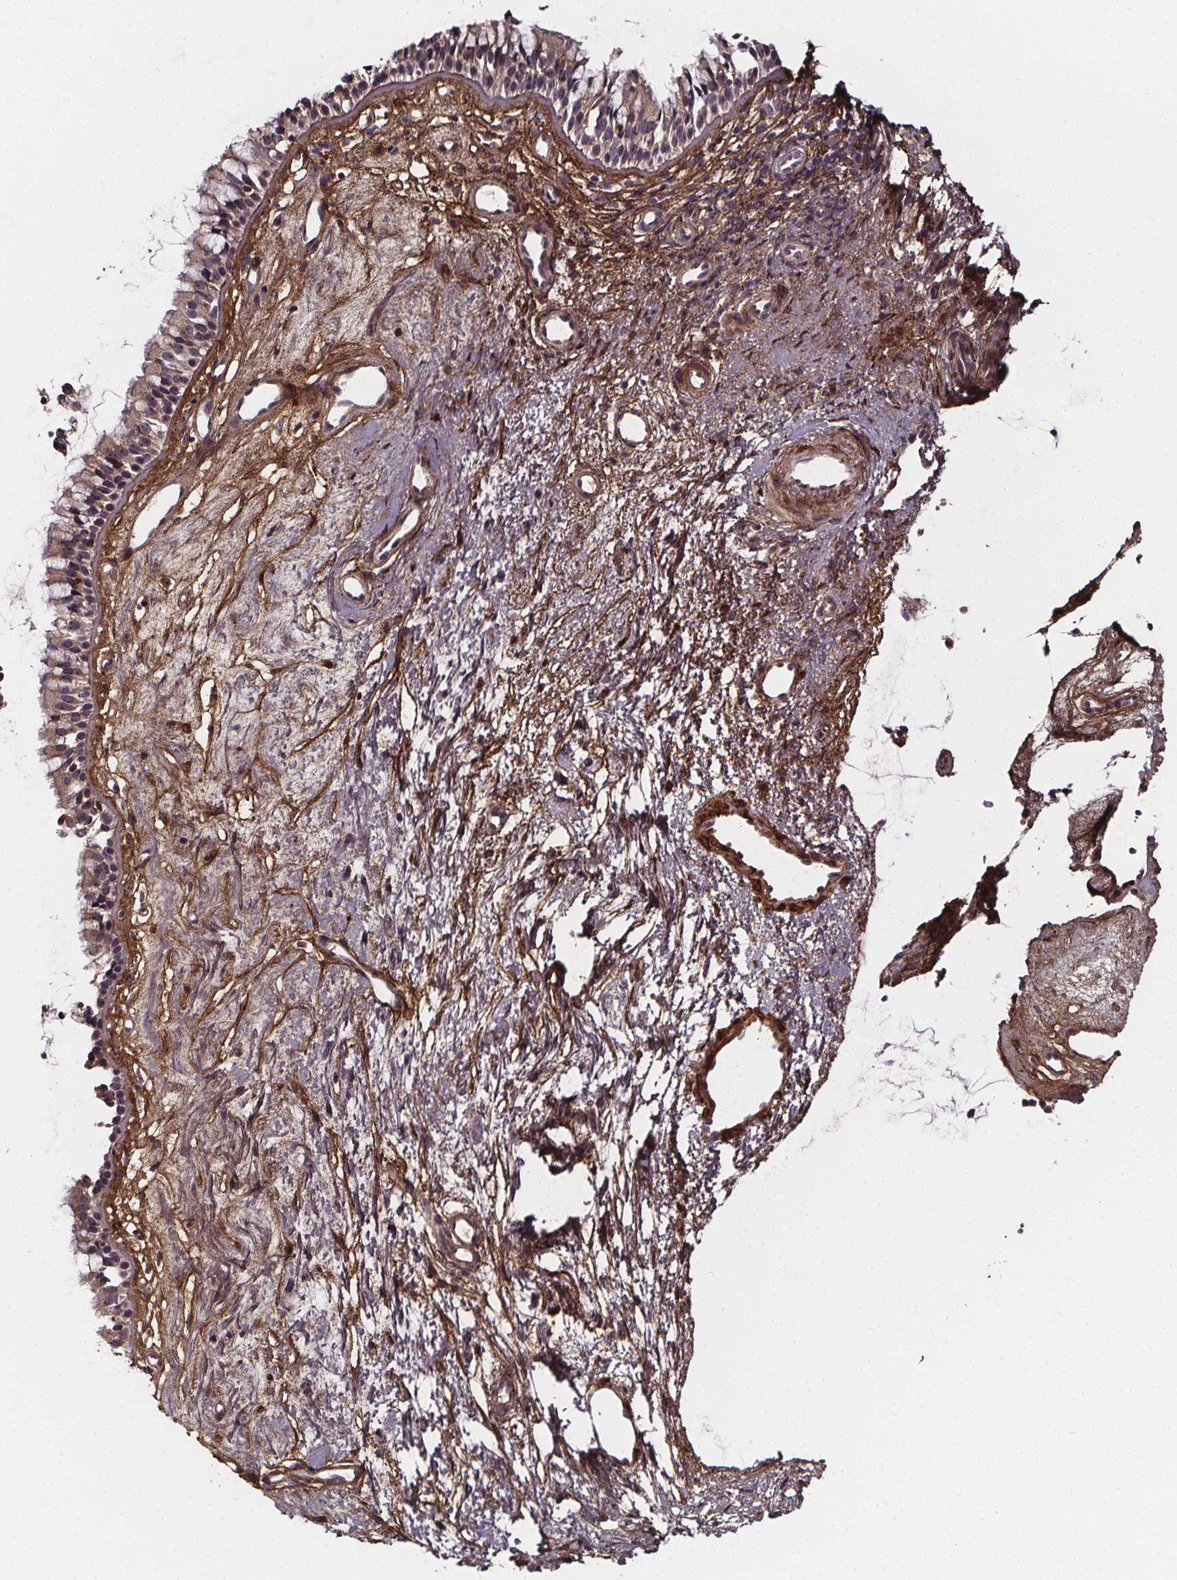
{"staining": {"intensity": "negative", "quantity": "none", "location": "none"}, "tissue": "nasopharynx", "cell_type": "Respiratory epithelial cells", "image_type": "normal", "snomed": [{"axis": "morphology", "description": "Normal tissue, NOS"}, {"axis": "topography", "description": "Nasopharynx"}], "caption": "Immunohistochemistry (IHC) photomicrograph of unremarkable nasopharynx: nasopharynx stained with DAB demonstrates no significant protein staining in respiratory epithelial cells. (DAB (3,3'-diaminobenzidine) immunohistochemistry with hematoxylin counter stain).", "gene": "AEBP1", "patient": {"sex": "female", "age": 52}}